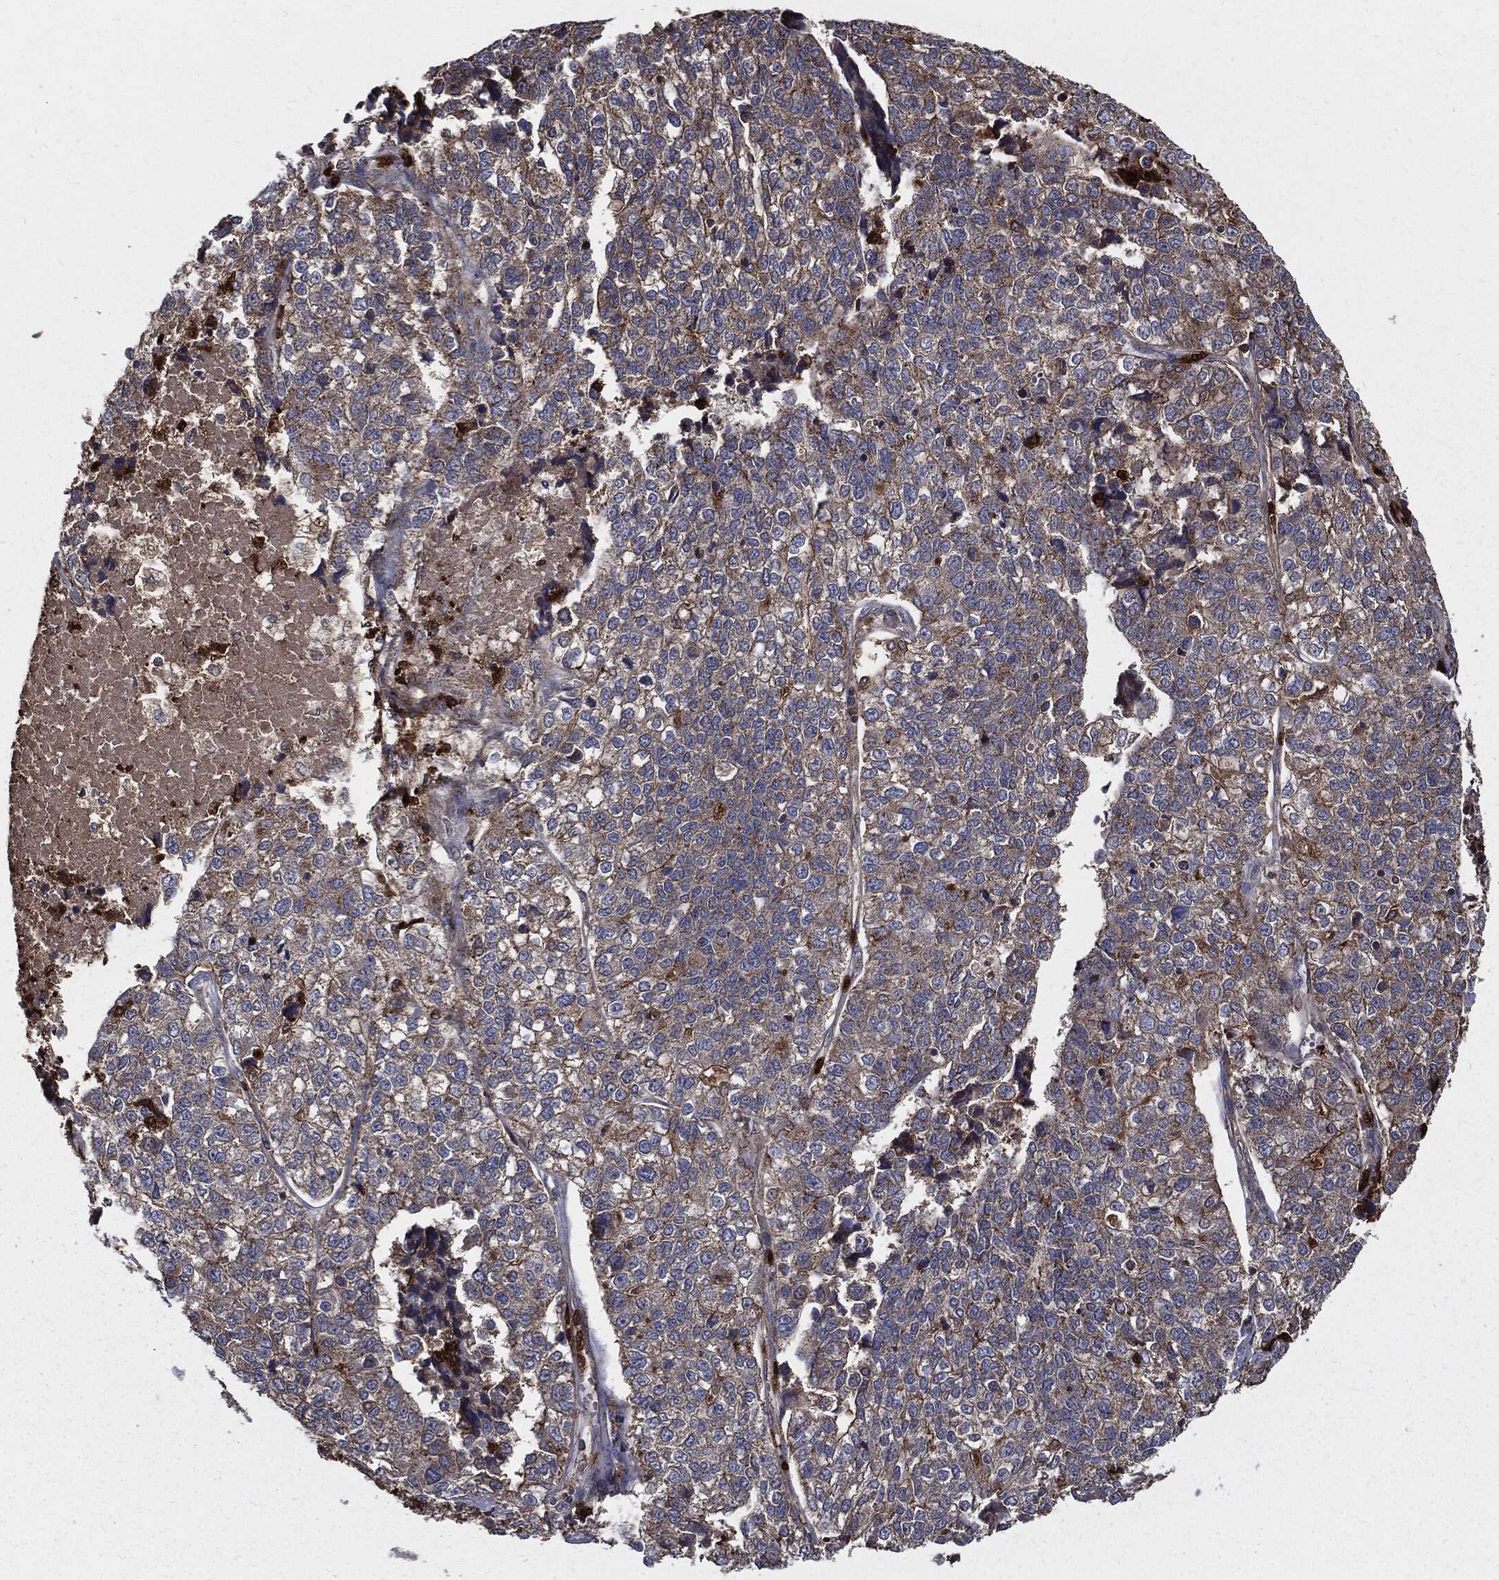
{"staining": {"intensity": "moderate", "quantity": "<25%", "location": "cytoplasmic/membranous"}, "tissue": "lung cancer", "cell_type": "Tumor cells", "image_type": "cancer", "snomed": [{"axis": "morphology", "description": "Adenocarcinoma, NOS"}, {"axis": "topography", "description": "Lung"}], "caption": "Immunohistochemical staining of human lung cancer (adenocarcinoma) demonstrates low levels of moderate cytoplasmic/membranous expression in approximately <25% of tumor cells.", "gene": "PDCD6IP", "patient": {"sex": "male", "age": 49}}